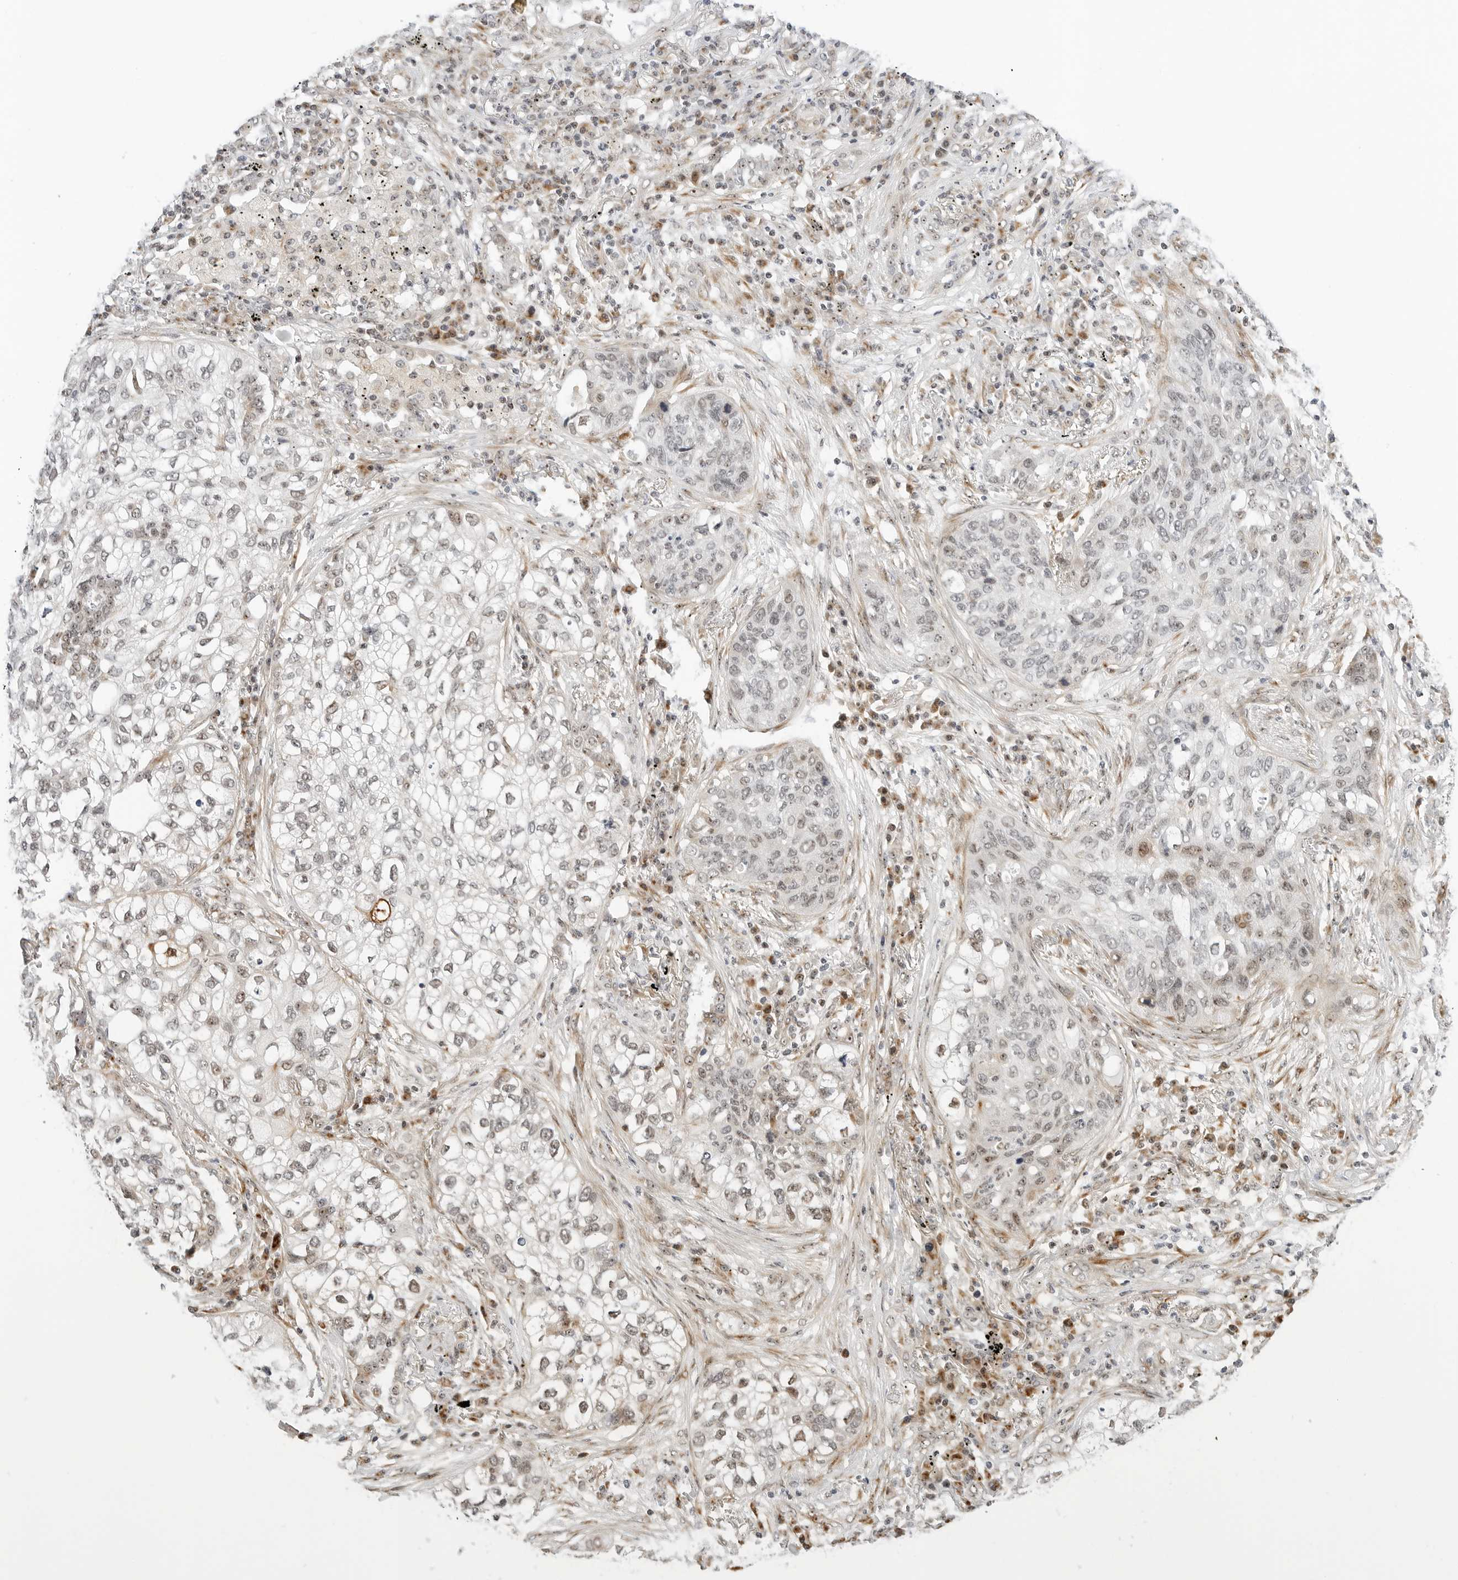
{"staining": {"intensity": "strong", "quantity": "<25%", "location": "cytoplasmic/membranous,nuclear"}, "tissue": "lung cancer", "cell_type": "Tumor cells", "image_type": "cancer", "snomed": [{"axis": "morphology", "description": "Squamous cell carcinoma, NOS"}, {"axis": "topography", "description": "Lung"}], "caption": "The image displays a brown stain indicating the presence of a protein in the cytoplasmic/membranous and nuclear of tumor cells in lung cancer (squamous cell carcinoma).", "gene": "RIMKLA", "patient": {"sex": "female", "age": 63}}